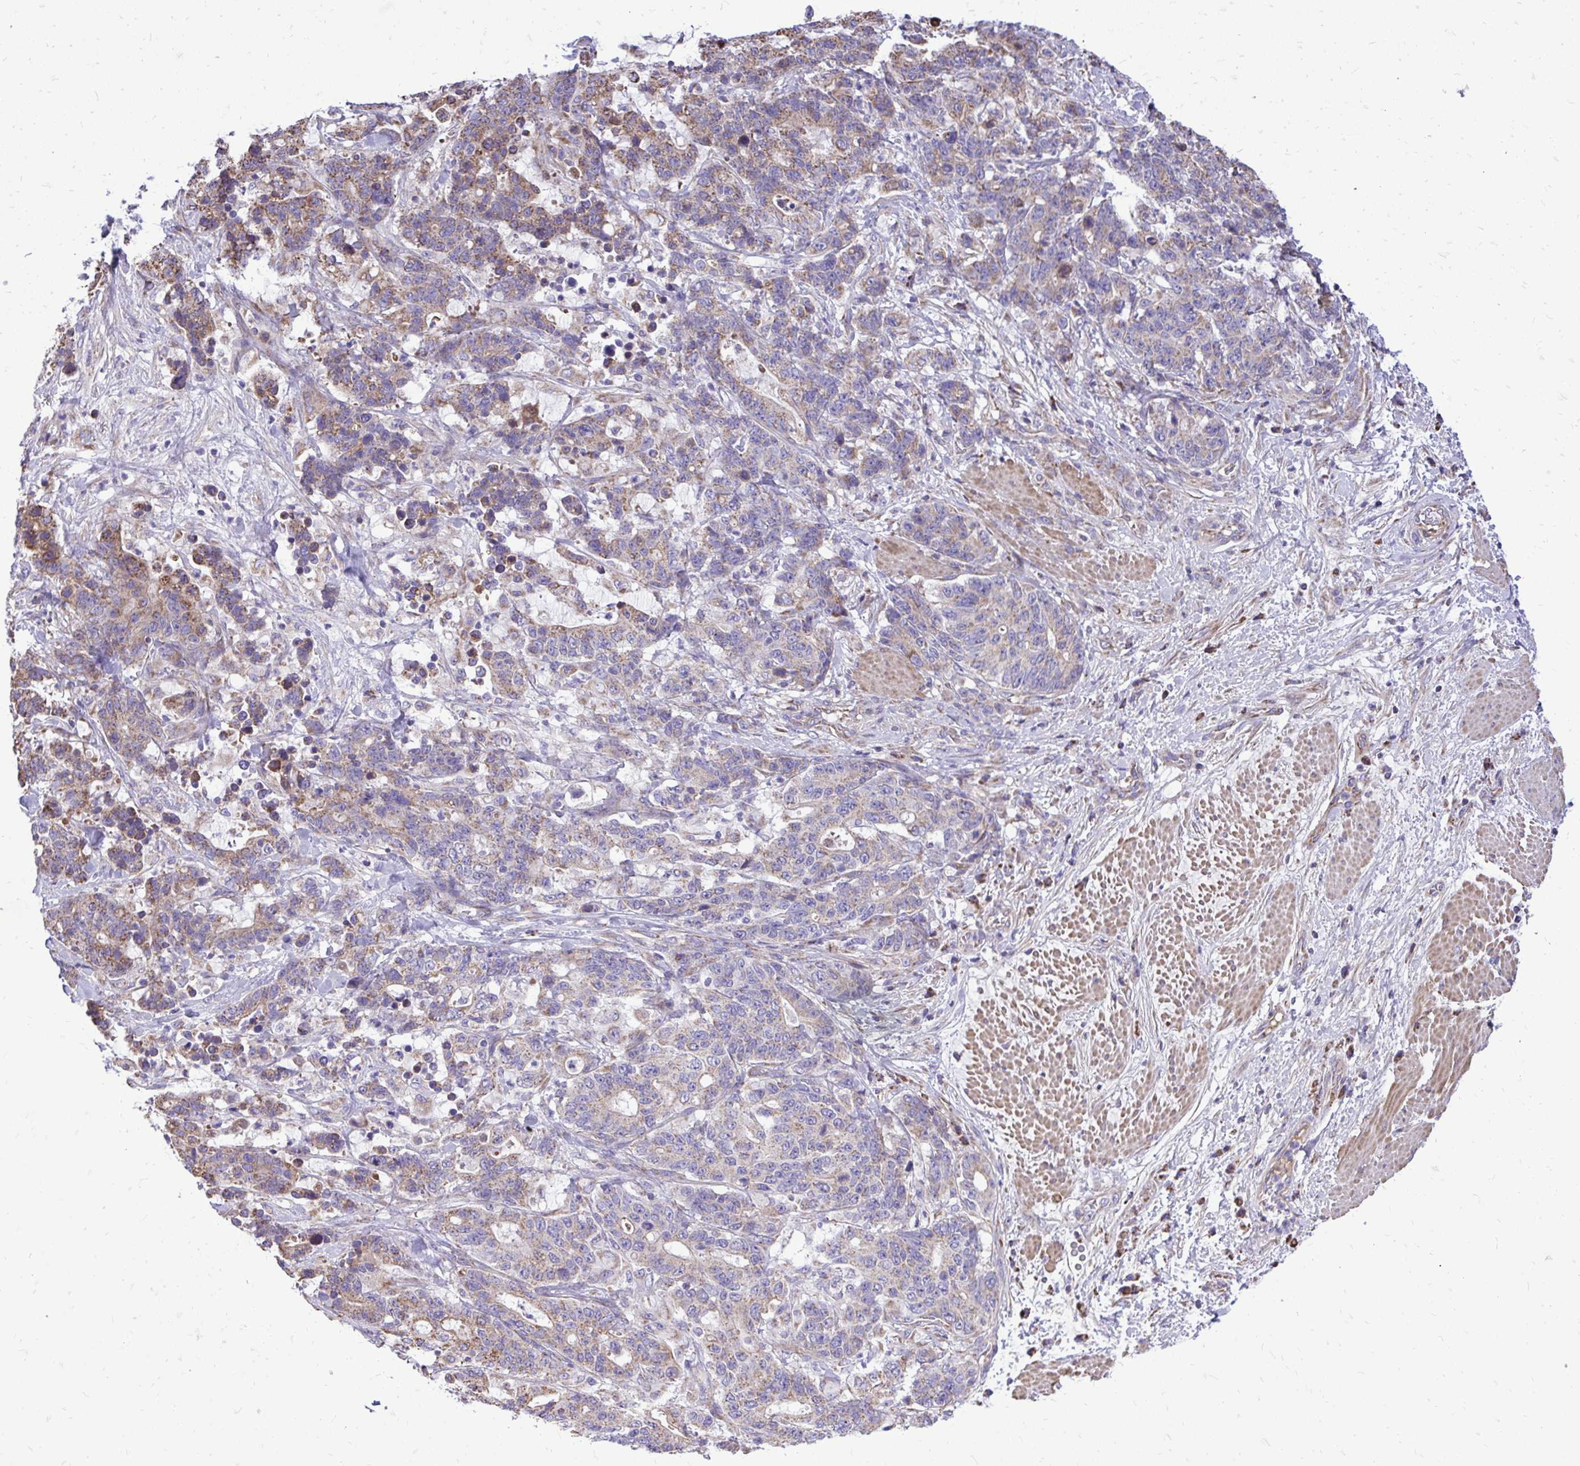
{"staining": {"intensity": "weak", "quantity": "25%-75%", "location": "cytoplasmic/membranous"}, "tissue": "stomach cancer", "cell_type": "Tumor cells", "image_type": "cancer", "snomed": [{"axis": "morphology", "description": "Normal tissue, NOS"}, {"axis": "morphology", "description": "Adenocarcinoma, NOS"}, {"axis": "topography", "description": "Stomach"}], "caption": "Protein staining of stomach adenocarcinoma tissue reveals weak cytoplasmic/membranous positivity in approximately 25%-75% of tumor cells.", "gene": "ATP13A2", "patient": {"sex": "female", "age": 64}}